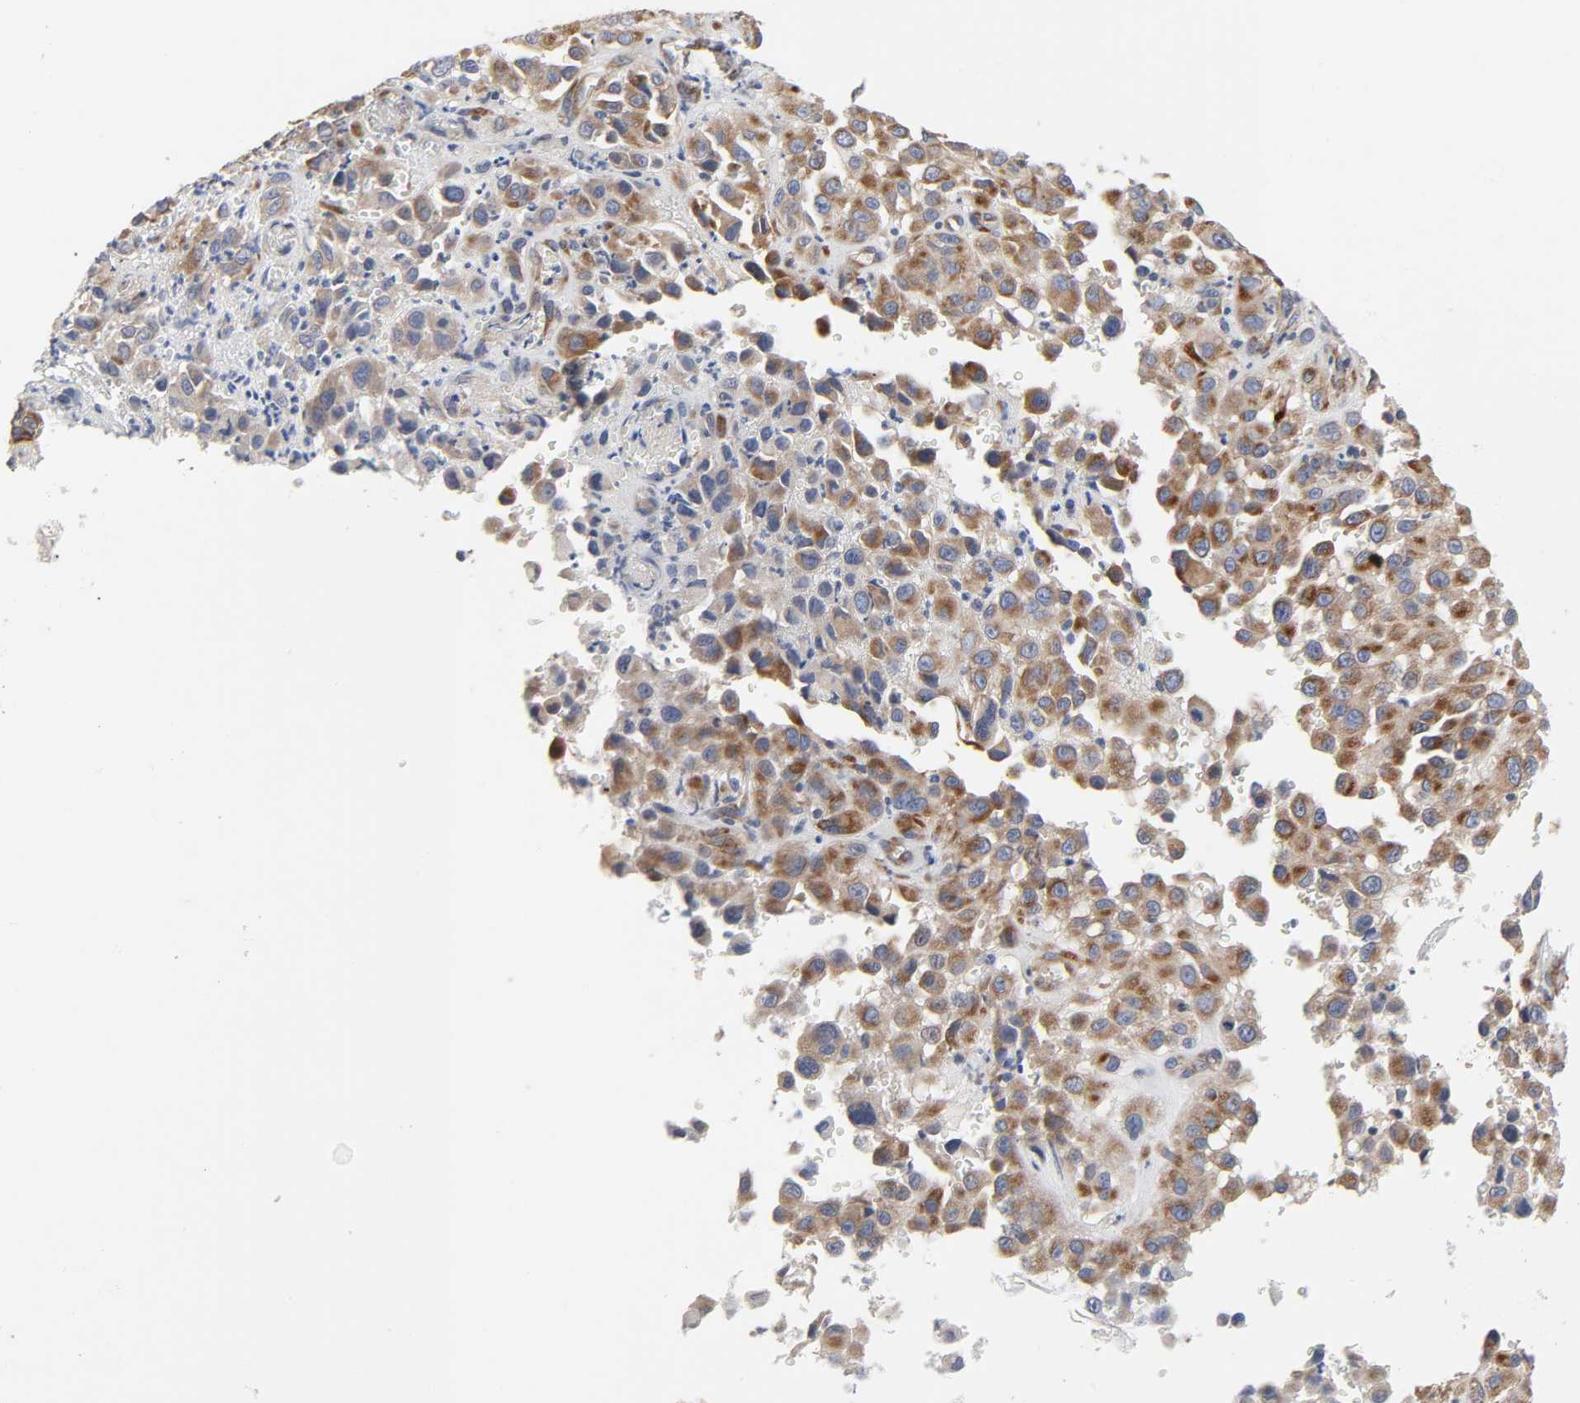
{"staining": {"intensity": "moderate", "quantity": ">75%", "location": "cytoplasmic/membranous"}, "tissue": "melanoma", "cell_type": "Tumor cells", "image_type": "cancer", "snomed": [{"axis": "morphology", "description": "Malignant melanoma, NOS"}, {"axis": "topography", "description": "Skin"}], "caption": "Moderate cytoplasmic/membranous protein staining is identified in about >75% of tumor cells in malignant melanoma.", "gene": "HDLBP", "patient": {"sex": "female", "age": 21}}